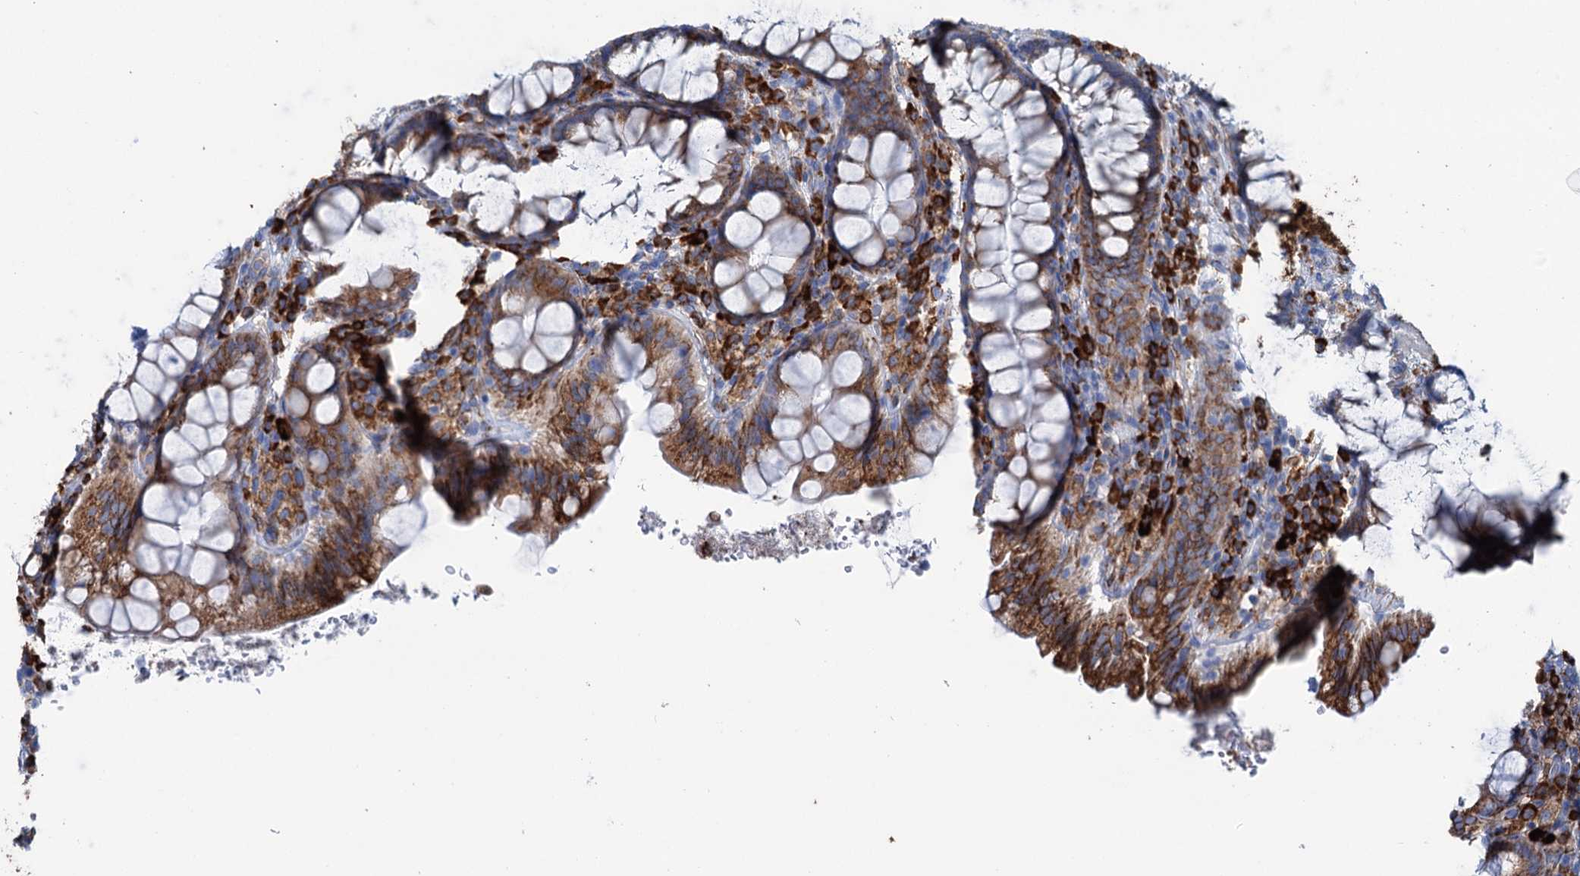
{"staining": {"intensity": "moderate", "quantity": ">75%", "location": "cytoplasmic/membranous"}, "tissue": "rectum", "cell_type": "Glandular cells", "image_type": "normal", "snomed": [{"axis": "morphology", "description": "Normal tissue, NOS"}, {"axis": "topography", "description": "Rectum"}], "caption": "Glandular cells exhibit medium levels of moderate cytoplasmic/membranous staining in about >75% of cells in unremarkable rectum. The staining is performed using DAB brown chromogen to label protein expression. The nuclei are counter-stained blue using hematoxylin.", "gene": "SHE", "patient": {"sex": "male", "age": 83}}